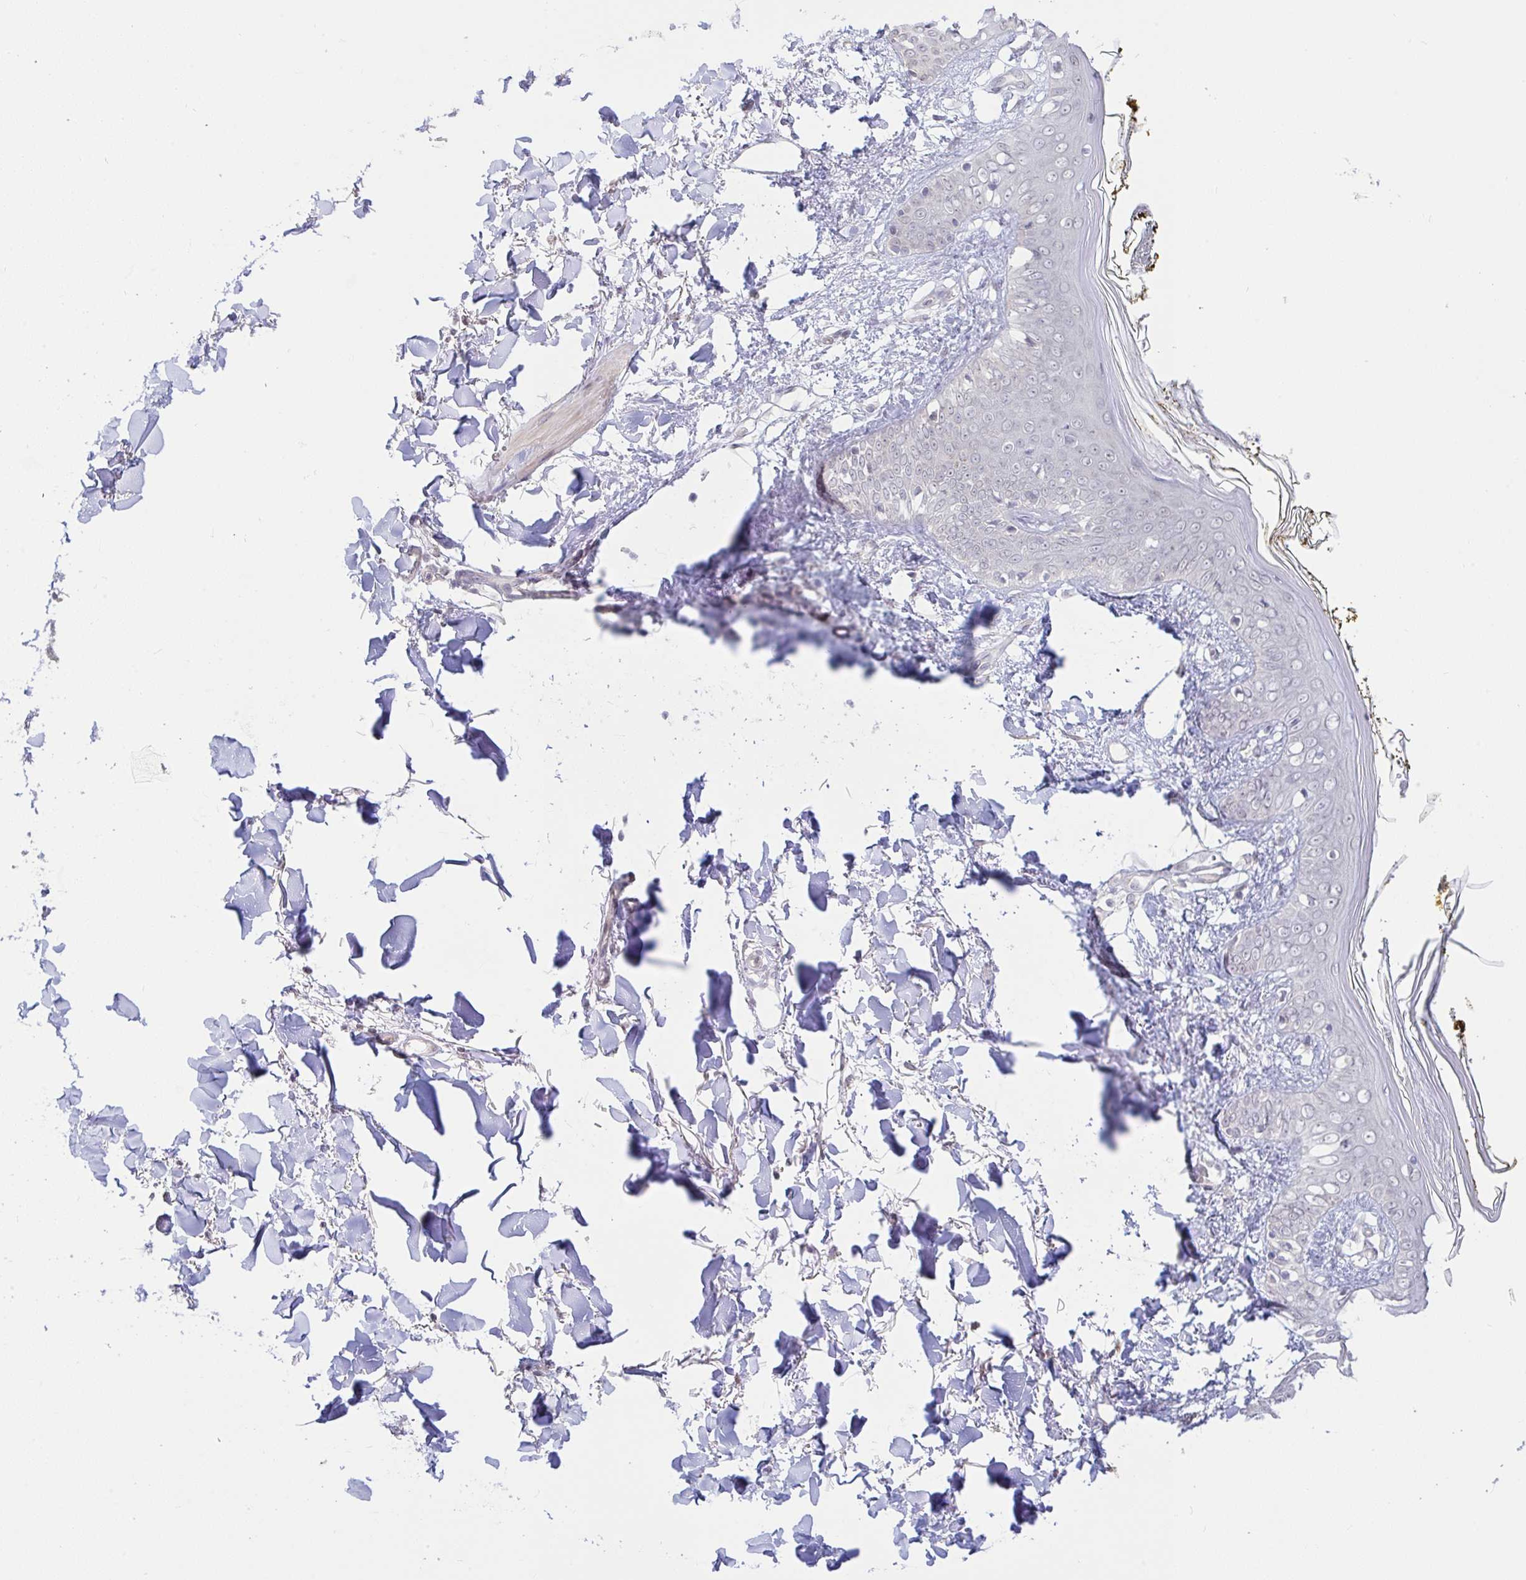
{"staining": {"intensity": "weak", "quantity": "25%-75%", "location": "cytoplasmic/membranous"}, "tissue": "skin", "cell_type": "Fibroblasts", "image_type": "normal", "snomed": [{"axis": "morphology", "description": "Normal tissue, NOS"}, {"axis": "topography", "description": "Skin"}], "caption": "Brown immunohistochemical staining in normal skin shows weak cytoplasmic/membranous staining in approximately 25%-75% of fibroblasts.", "gene": "HYPK", "patient": {"sex": "female", "age": 34}}